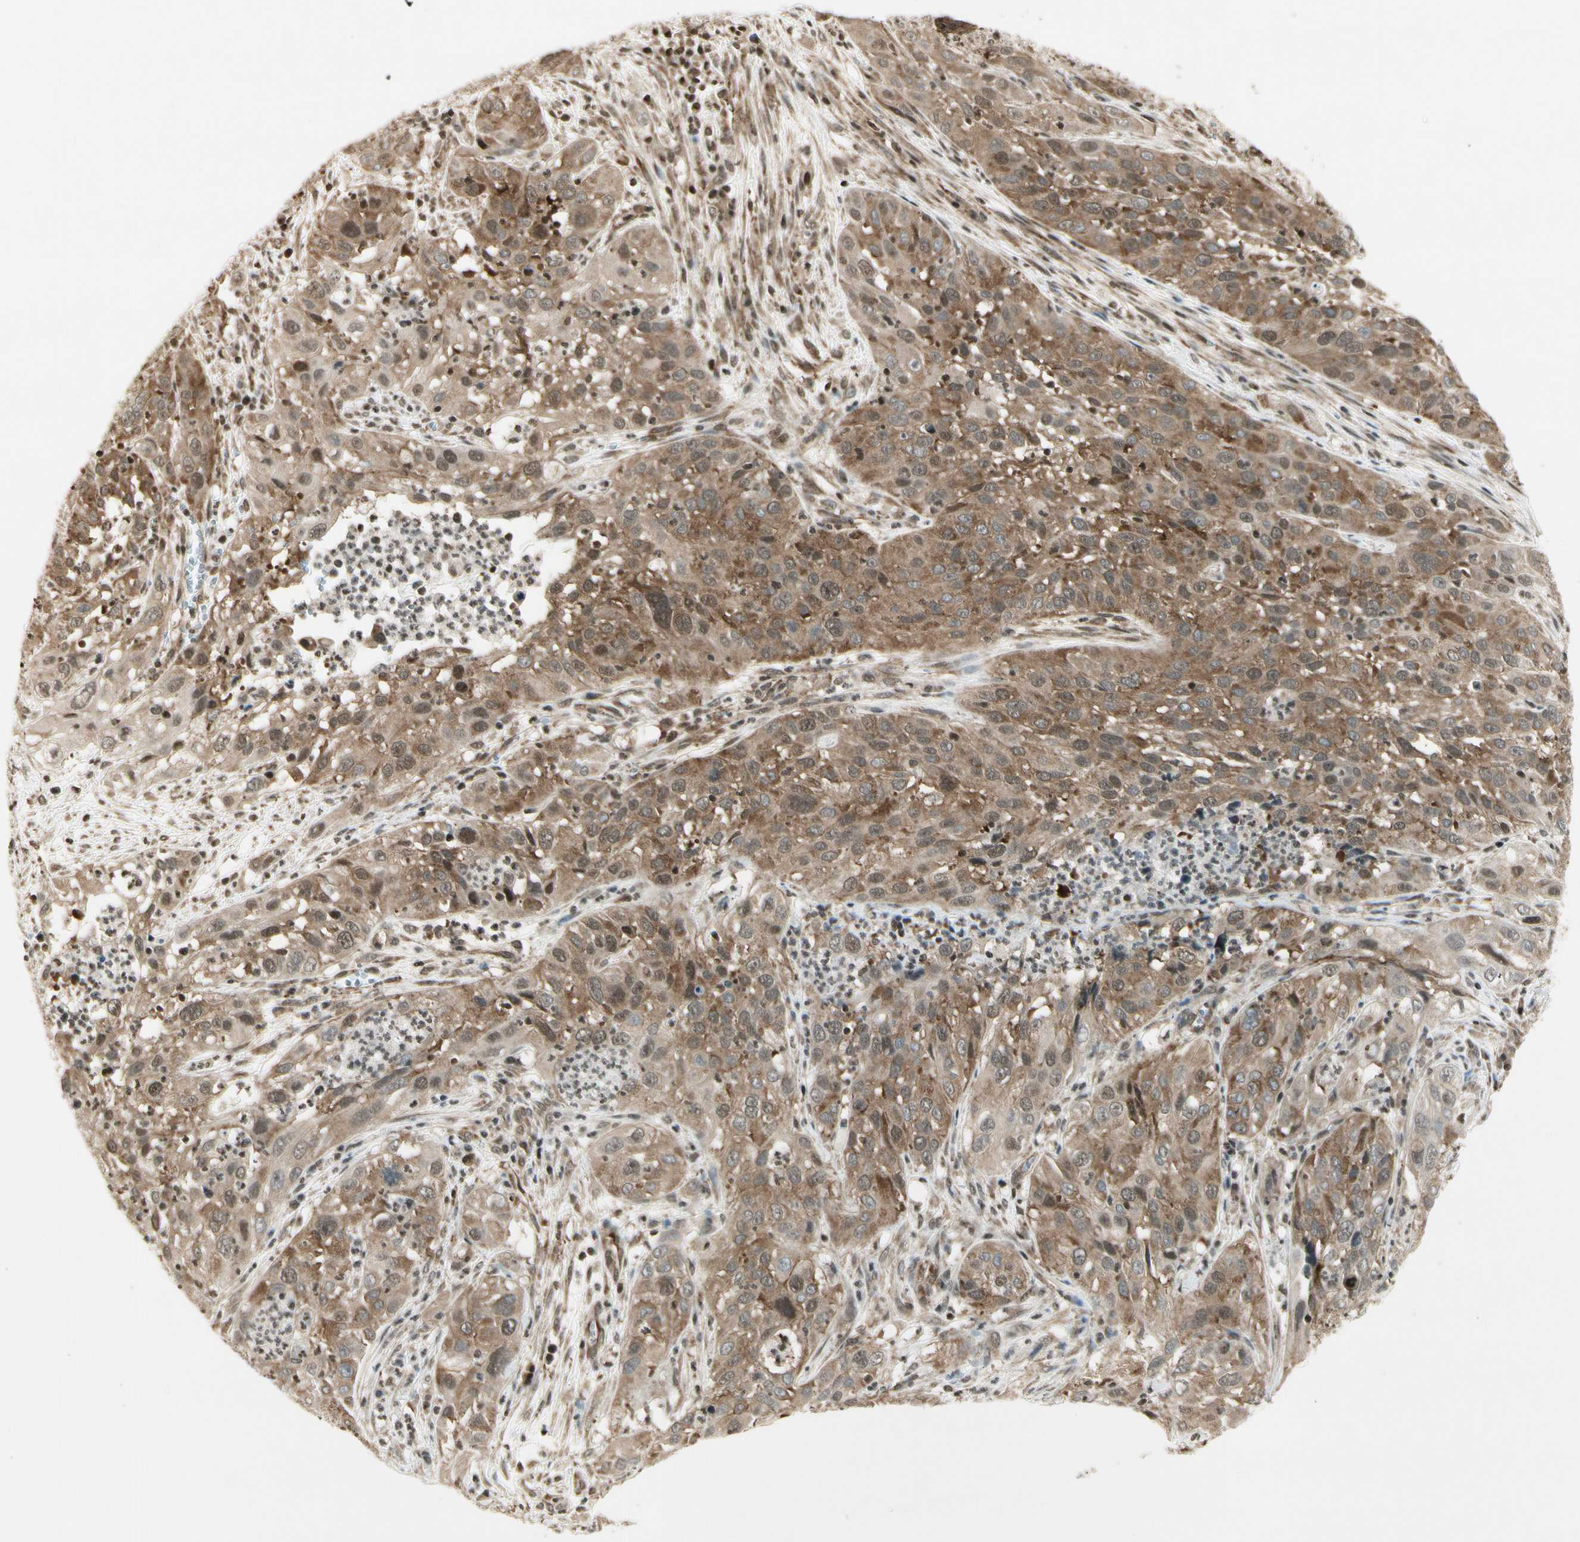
{"staining": {"intensity": "moderate", "quantity": "25%-75%", "location": "cytoplasmic/membranous"}, "tissue": "cervical cancer", "cell_type": "Tumor cells", "image_type": "cancer", "snomed": [{"axis": "morphology", "description": "Squamous cell carcinoma, NOS"}, {"axis": "topography", "description": "Cervix"}], "caption": "Immunohistochemistry staining of cervical cancer, which reveals medium levels of moderate cytoplasmic/membranous staining in approximately 25%-75% of tumor cells indicating moderate cytoplasmic/membranous protein positivity. The staining was performed using DAB (brown) for protein detection and nuclei were counterstained in hematoxylin (blue).", "gene": "SMN2", "patient": {"sex": "female", "age": 32}}